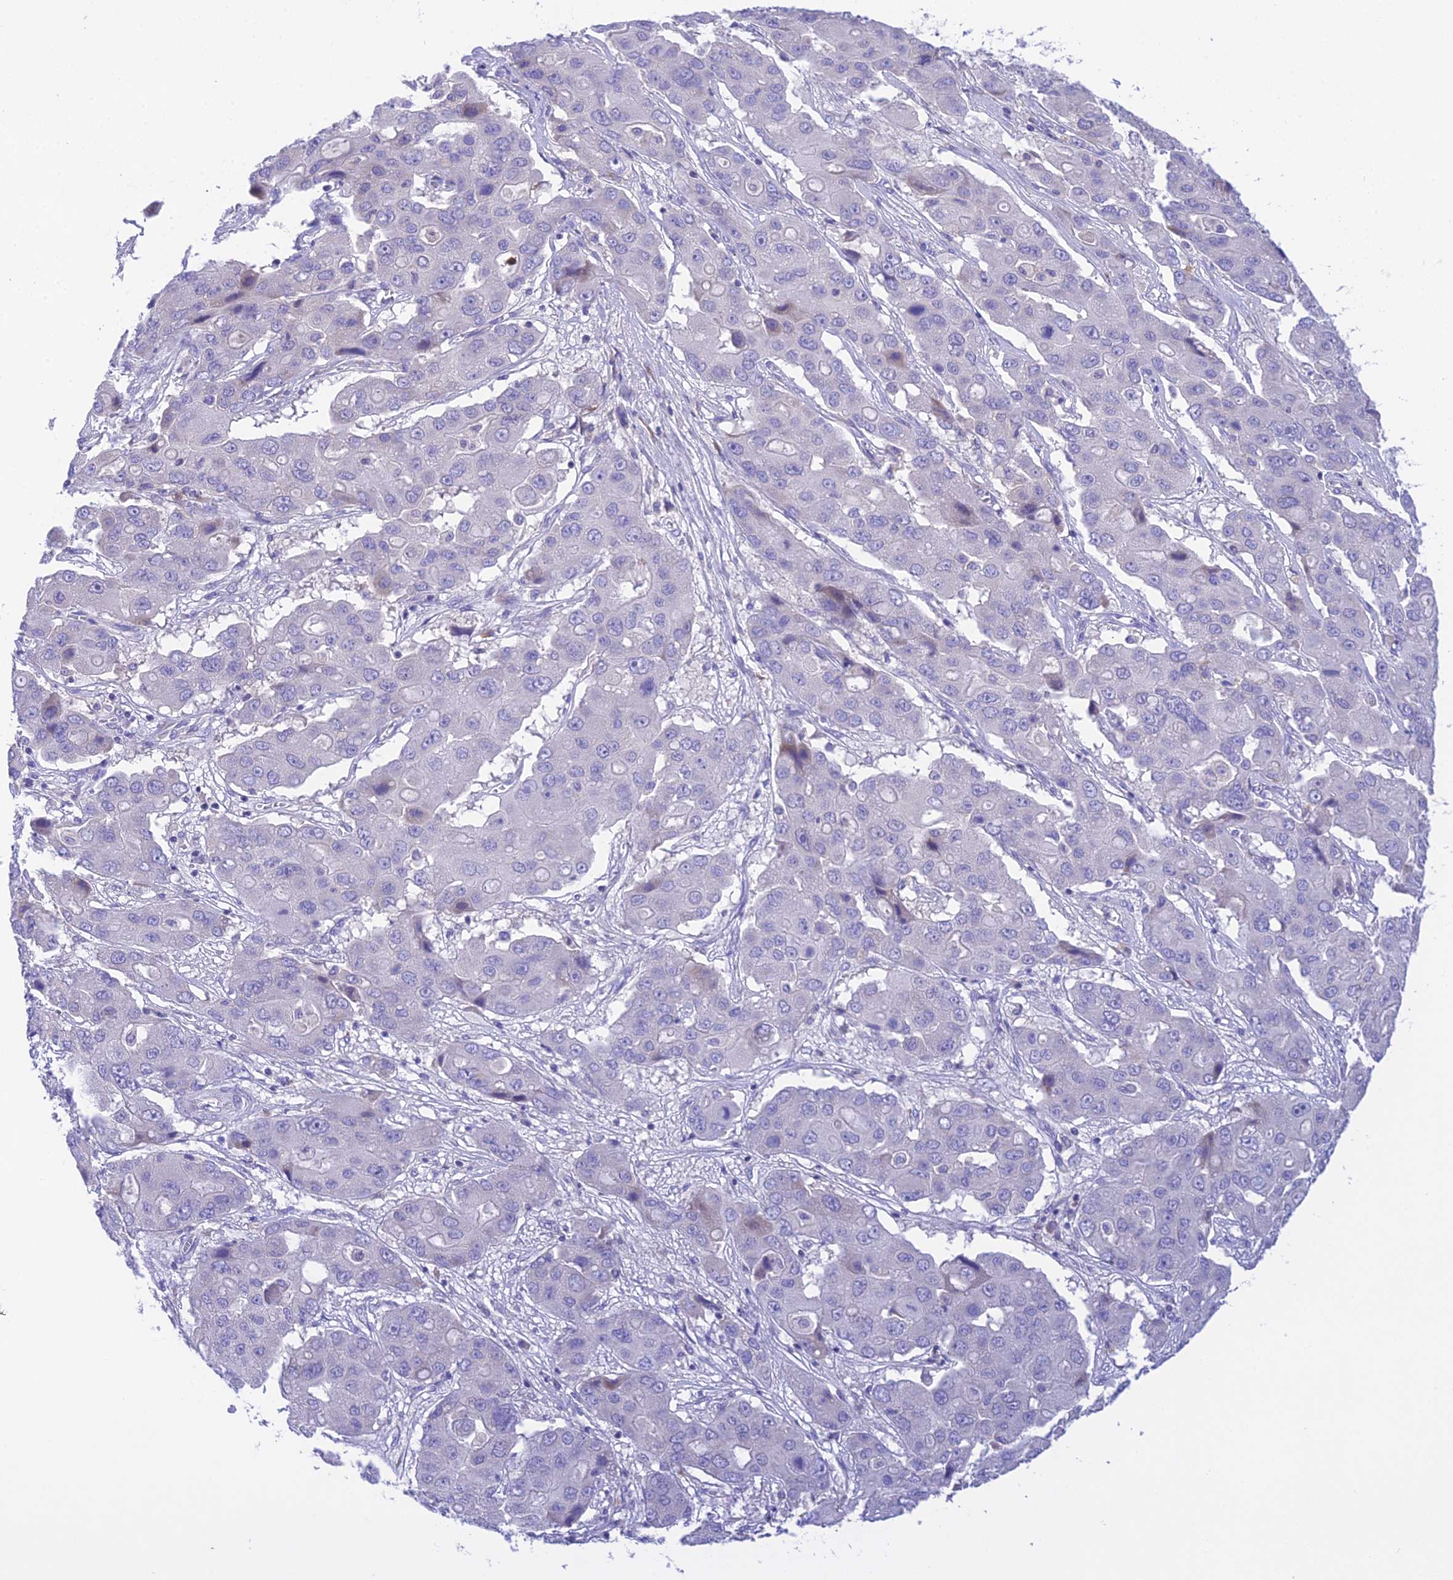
{"staining": {"intensity": "negative", "quantity": "none", "location": "none"}, "tissue": "liver cancer", "cell_type": "Tumor cells", "image_type": "cancer", "snomed": [{"axis": "morphology", "description": "Cholangiocarcinoma"}, {"axis": "topography", "description": "Liver"}], "caption": "There is no significant staining in tumor cells of liver cancer.", "gene": "KIAA0408", "patient": {"sex": "male", "age": 67}}